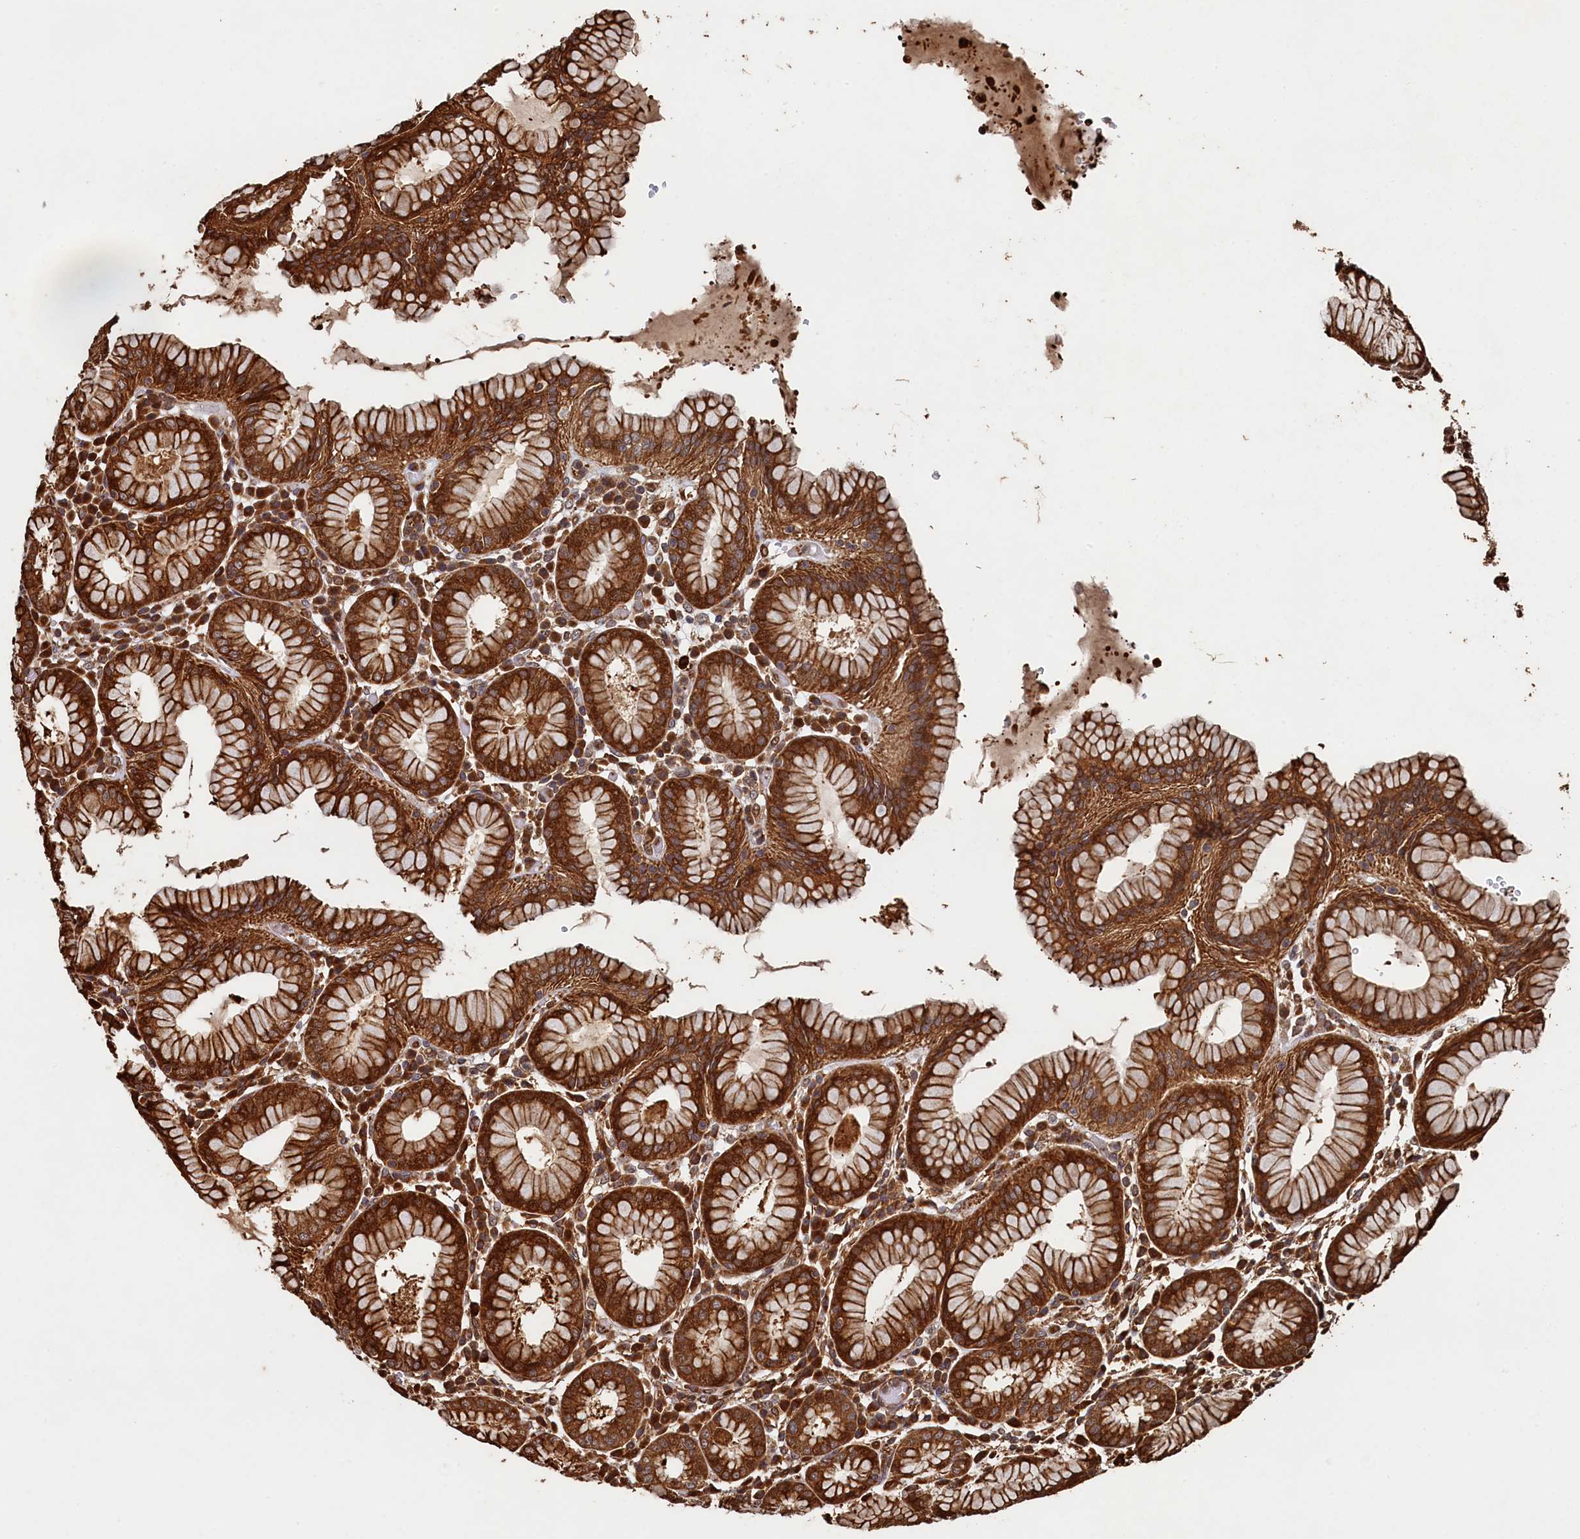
{"staining": {"intensity": "strong", "quantity": ">75%", "location": "cytoplasmic/membranous"}, "tissue": "stomach", "cell_type": "Glandular cells", "image_type": "normal", "snomed": [{"axis": "morphology", "description": "Normal tissue, NOS"}, {"axis": "topography", "description": "Stomach"}, {"axis": "topography", "description": "Stomach, lower"}], "caption": "DAB (3,3'-diaminobenzidine) immunohistochemical staining of unremarkable stomach reveals strong cytoplasmic/membranous protein positivity in approximately >75% of glandular cells. (DAB IHC, brown staining for protein, blue staining for nuclei).", "gene": "PIGN", "patient": {"sex": "female", "age": 56}}